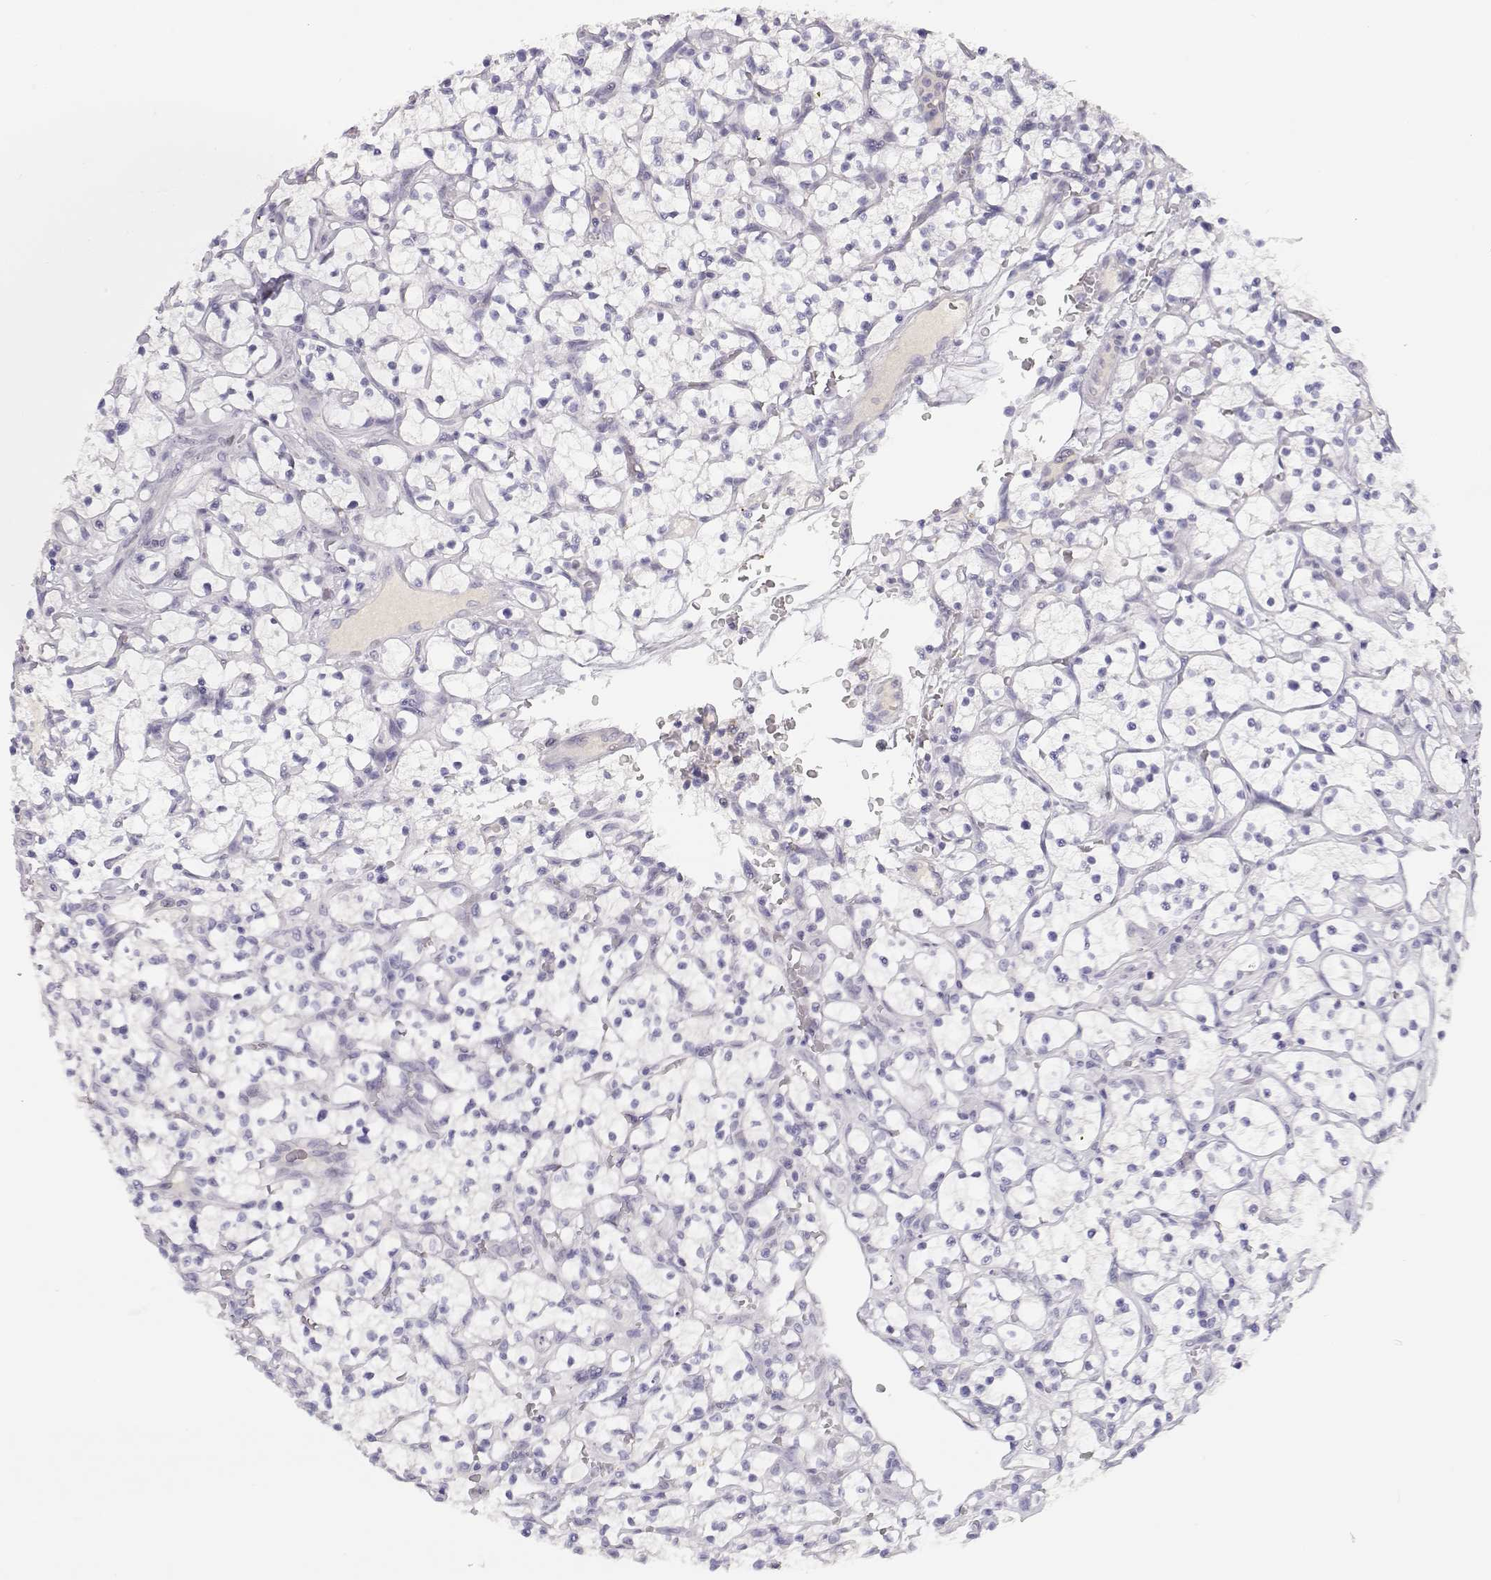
{"staining": {"intensity": "negative", "quantity": "none", "location": "none"}, "tissue": "renal cancer", "cell_type": "Tumor cells", "image_type": "cancer", "snomed": [{"axis": "morphology", "description": "Adenocarcinoma, NOS"}, {"axis": "topography", "description": "Kidney"}], "caption": "A high-resolution photomicrograph shows IHC staining of adenocarcinoma (renal), which reveals no significant positivity in tumor cells.", "gene": "OPN5", "patient": {"sex": "female", "age": 64}}